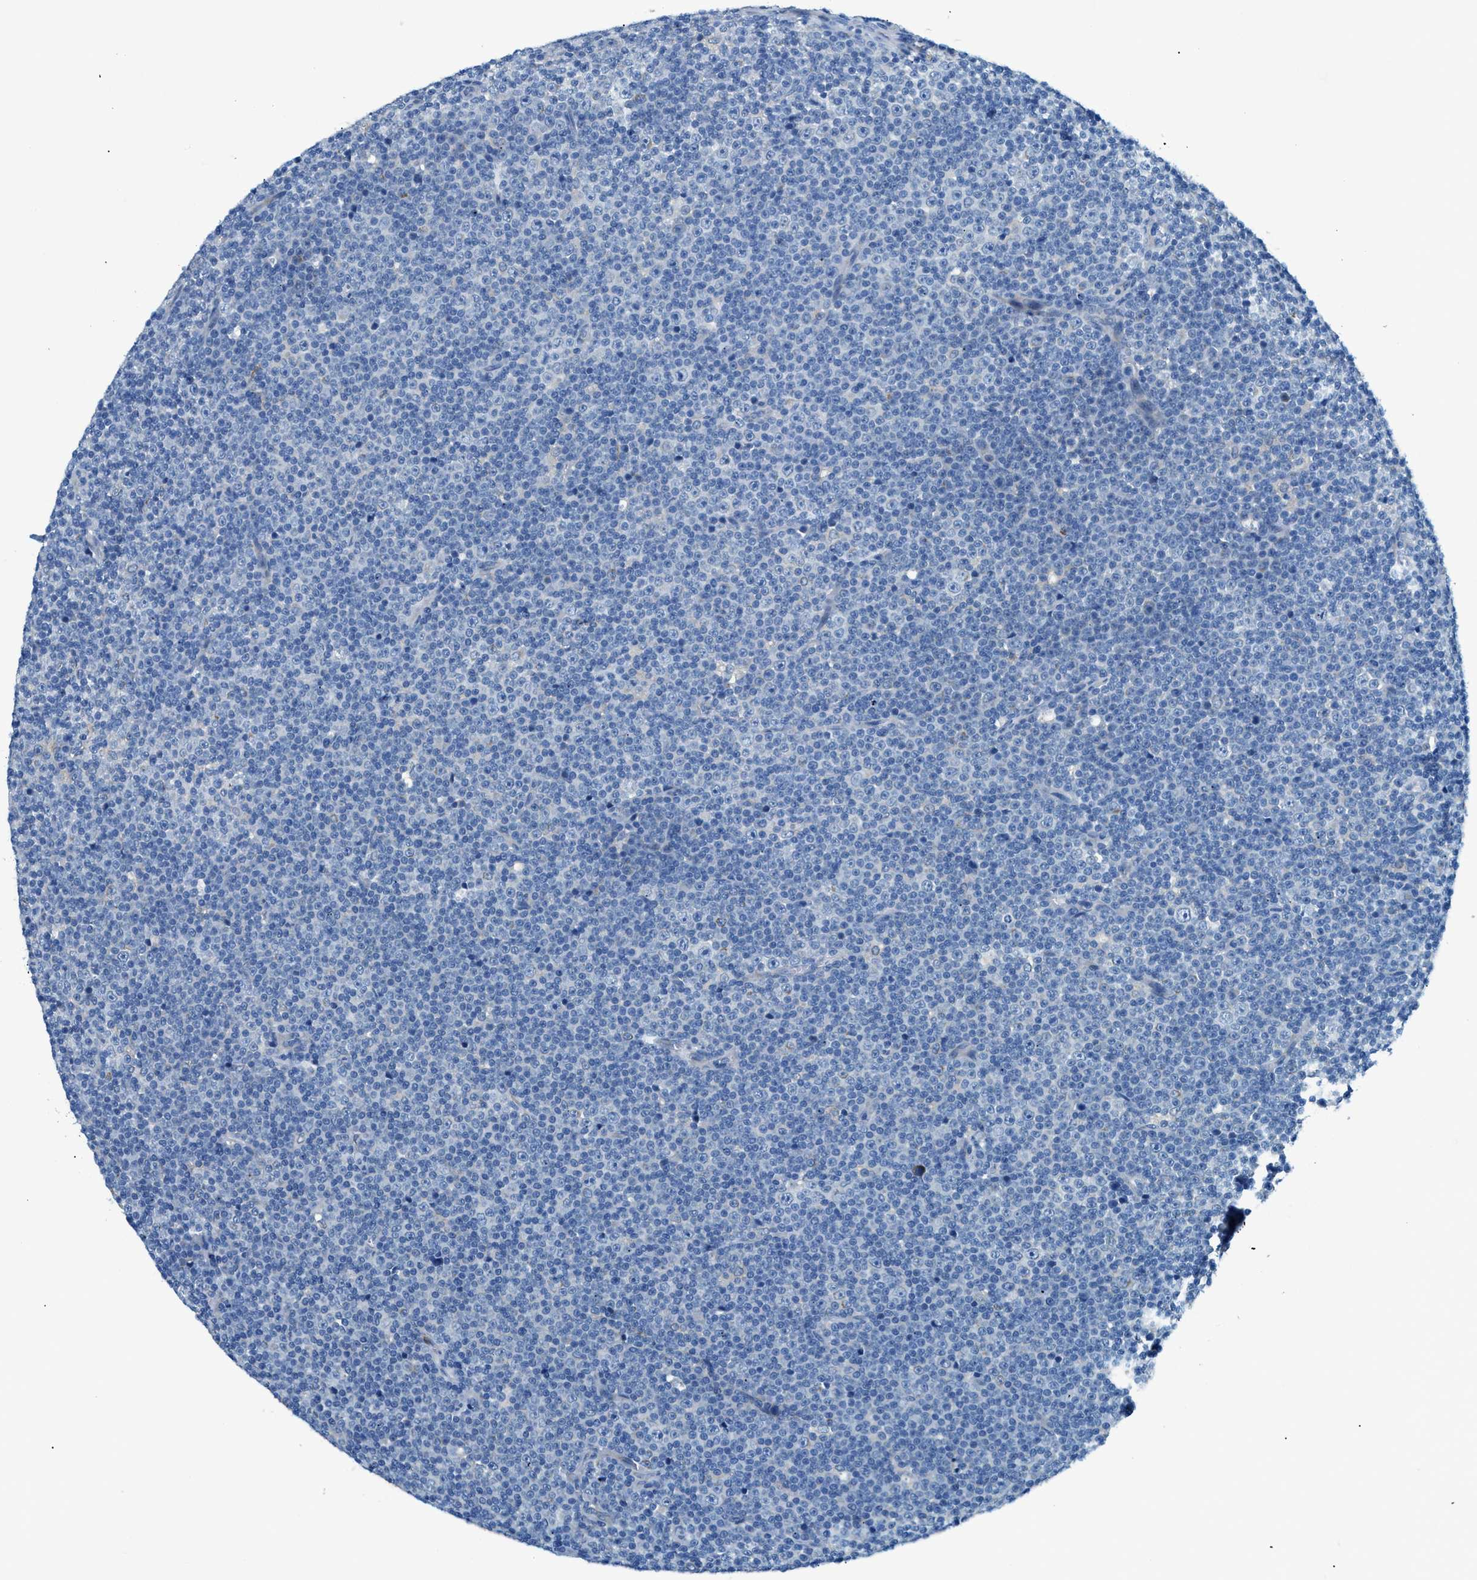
{"staining": {"intensity": "negative", "quantity": "none", "location": "none"}, "tissue": "lymphoma", "cell_type": "Tumor cells", "image_type": "cancer", "snomed": [{"axis": "morphology", "description": "Malignant lymphoma, non-Hodgkin's type, Low grade"}, {"axis": "topography", "description": "Lymph node"}], "caption": "Image shows no significant protein positivity in tumor cells of lymphoma.", "gene": "ZDHHC13", "patient": {"sex": "female", "age": 67}}